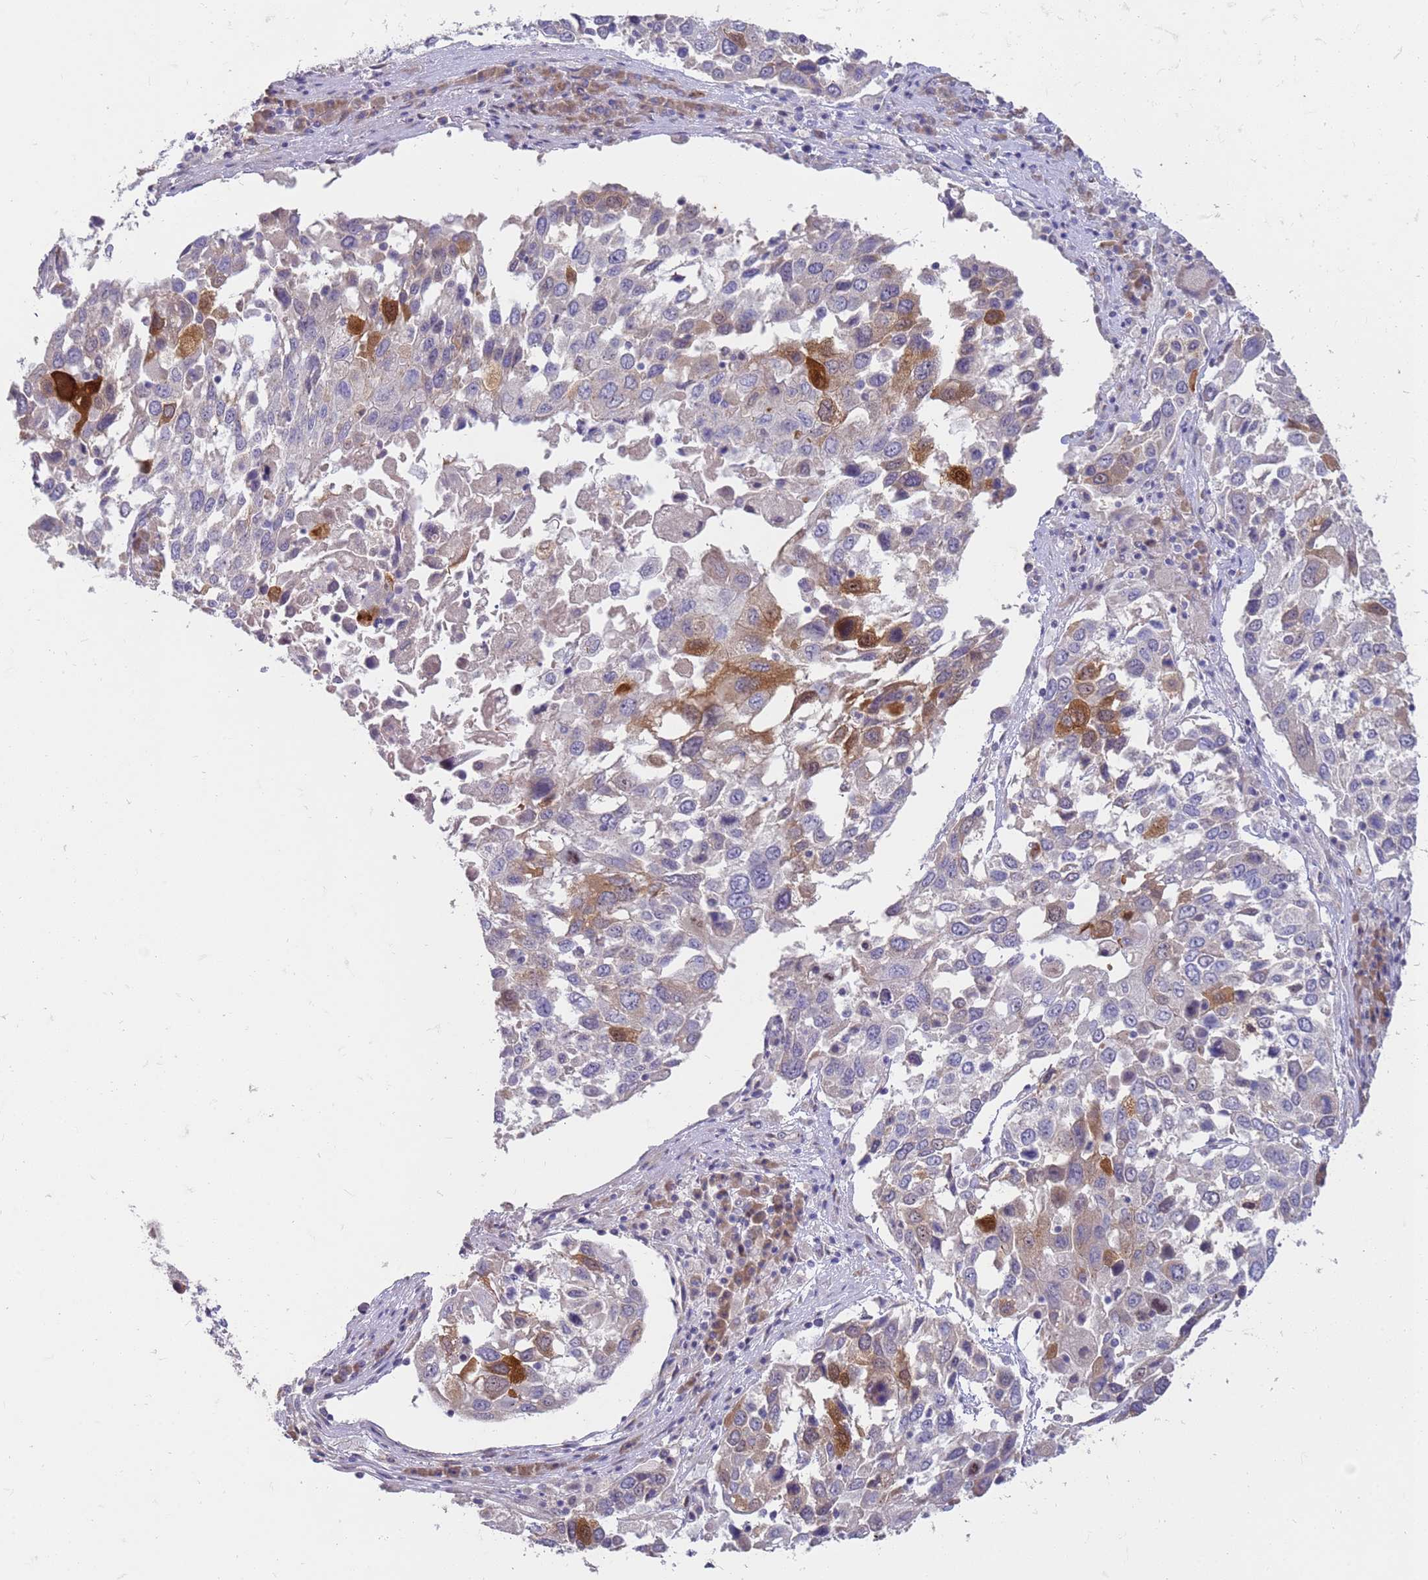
{"staining": {"intensity": "strong", "quantity": "<25%", "location": "cytoplasmic/membranous,nuclear"}, "tissue": "lung cancer", "cell_type": "Tumor cells", "image_type": "cancer", "snomed": [{"axis": "morphology", "description": "Squamous cell carcinoma, NOS"}, {"axis": "topography", "description": "Lung"}], "caption": "High-magnification brightfield microscopy of lung cancer (squamous cell carcinoma) stained with DAB (3,3'-diaminobenzidine) (brown) and counterstained with hematoxylin (blue). tumor cells exhibit strong cytoplasmic/membranous and nuclear expression is appreciated in about<25% of cells.", "gene": "NMUR2", "patient": {"sex": "male", "age": 65}}